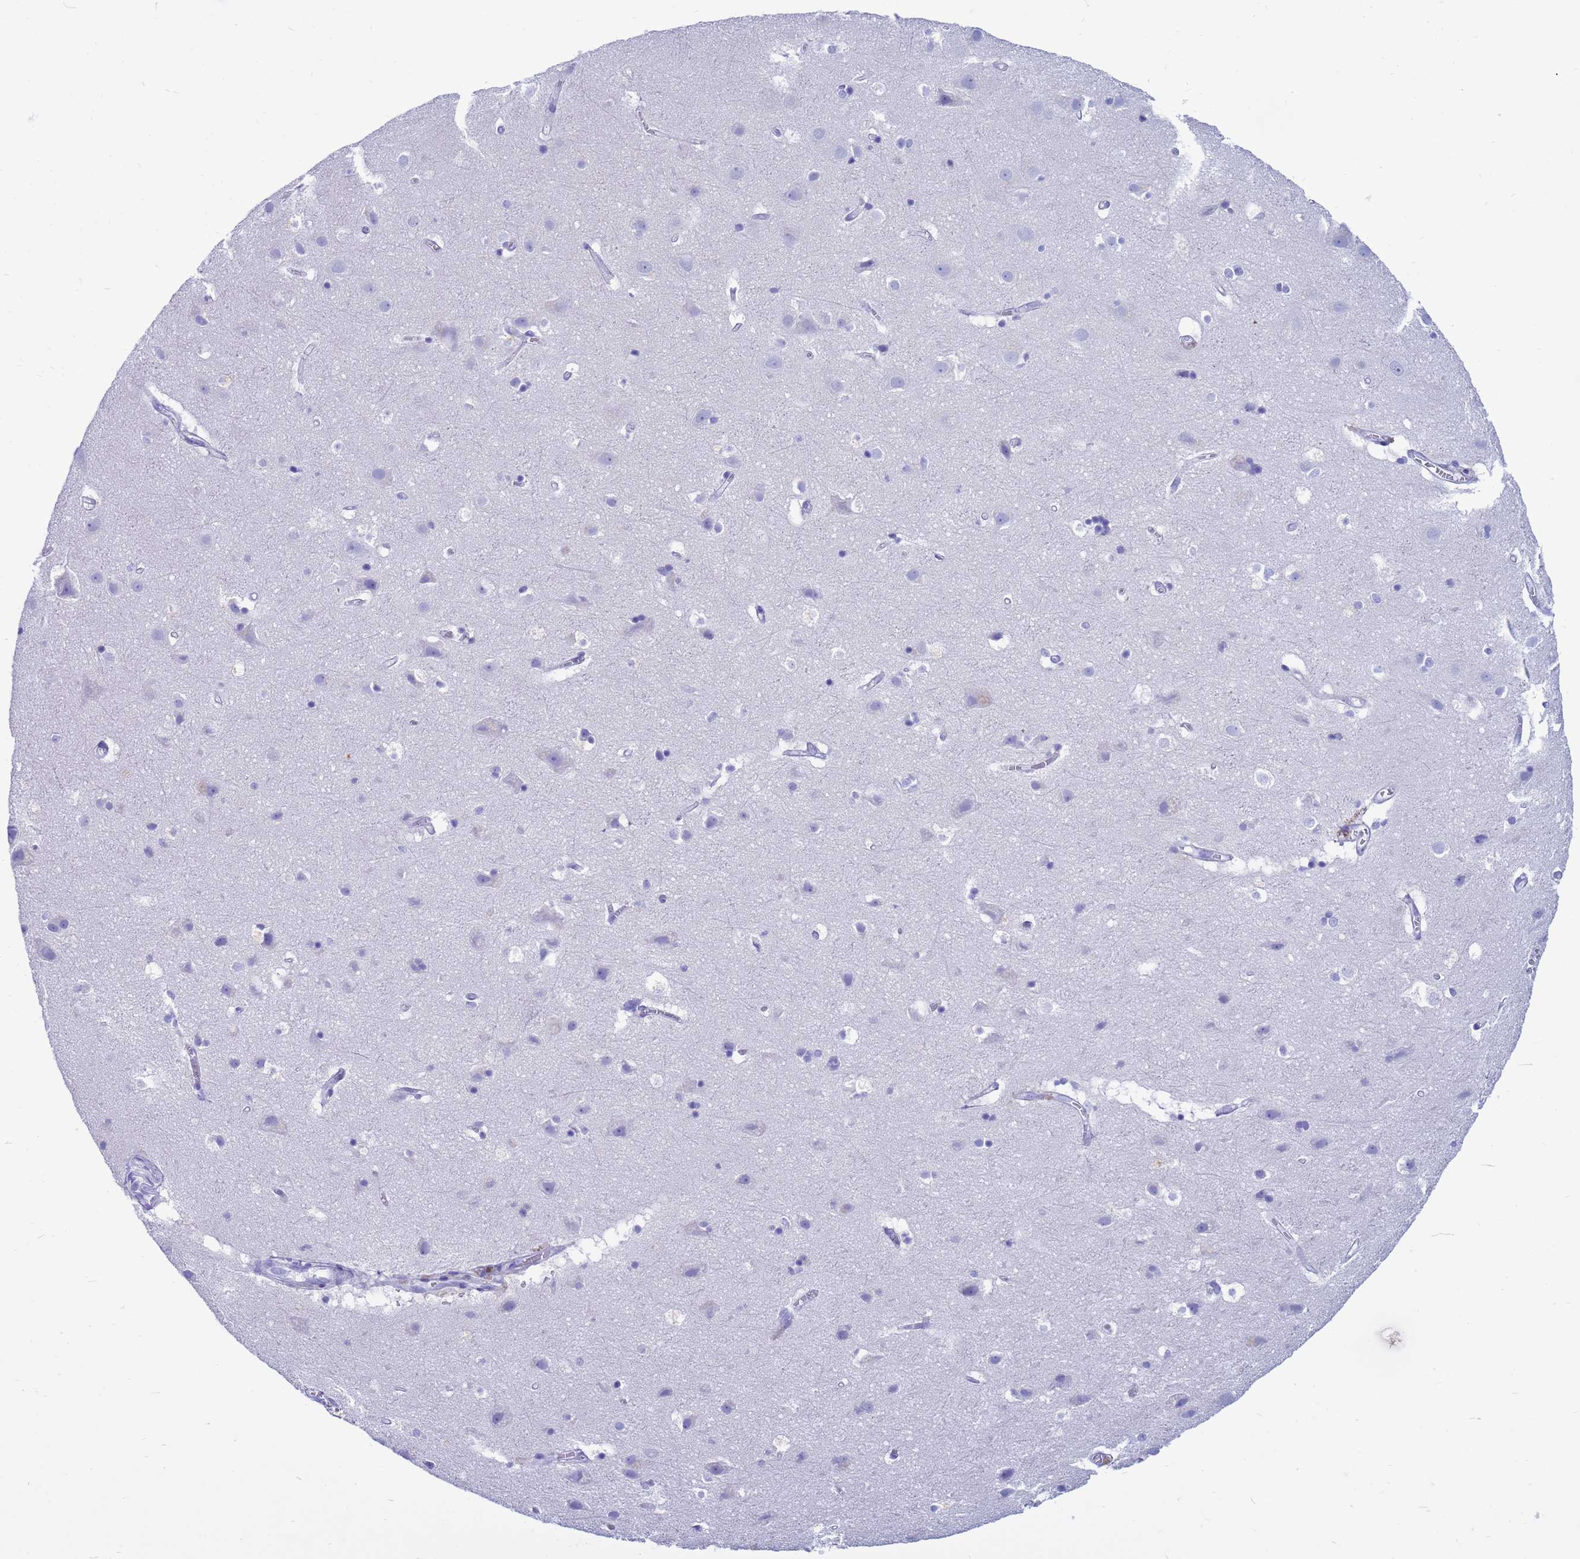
{"staining": {"intensity": "negative", "quantity": "none", "location": "none"}, "tissue": "cerebral cortex", "cell_type": "Endothelial cells", "image_type": "normal", "snomed": [{"axis": "morphology", "description": "Normal tissue, NOS"}, {"axis": "topography", "description": "Cerebral cortex"}], "caption": "Immunohistochemistry photomicrograph of benign human cerebral cortex stained for a protein (brown), which reveals no positivity in endothelial cells.", "gene": "SYCN", "patient": {"sex": "male", "age": 54}}